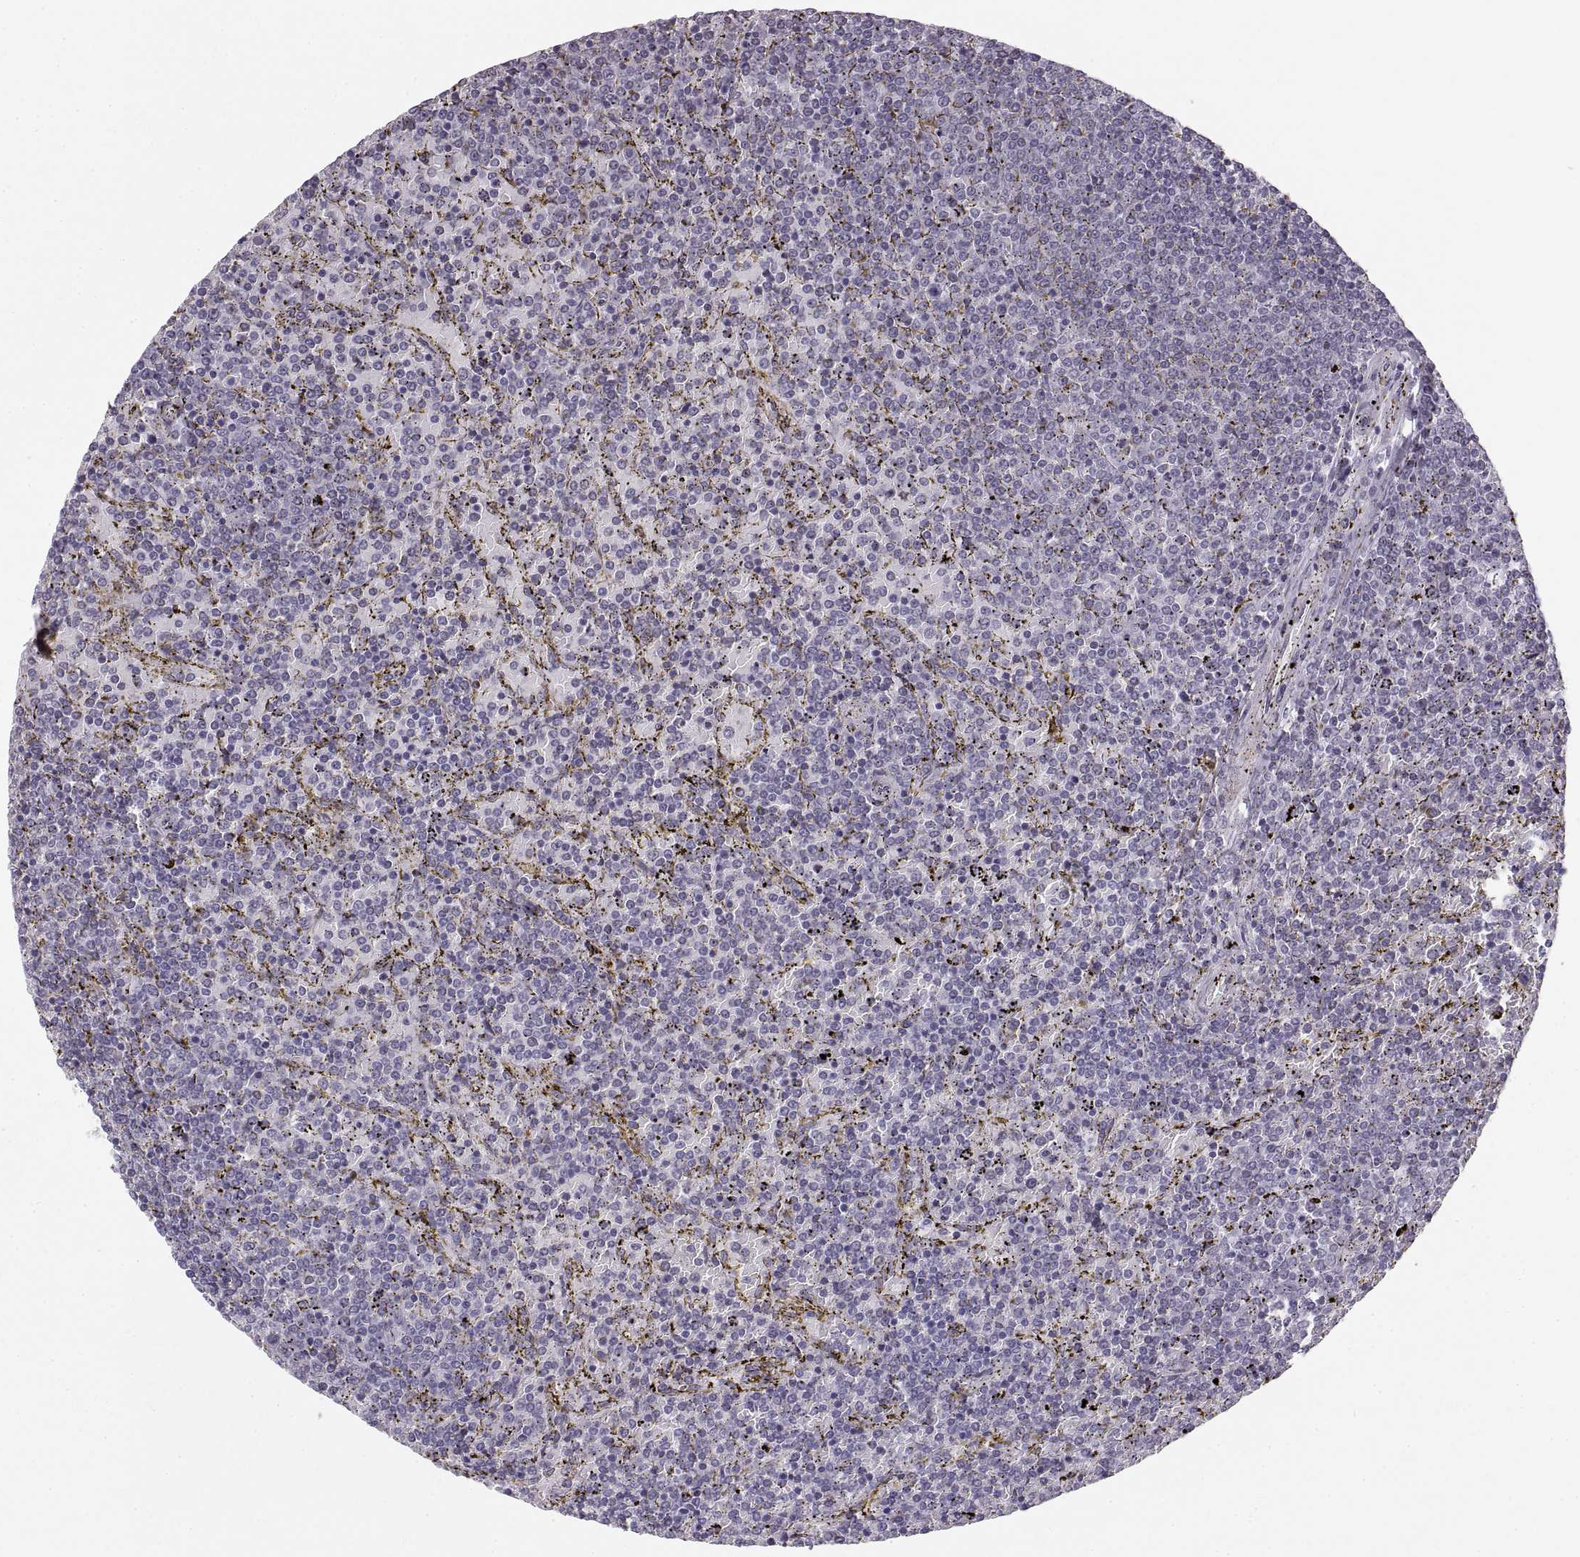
{"staining": {"intensity": "negative", "quantity": "none", "location": "none"}, "tissue": "lymphoma", "cell_type": "Tumor cells", "image_type": "cancer", "snomed": [{"axis": "morphology", "description": "Malignant lymphoma, non-Hodgkin's type, Low grade"}, {"axis": "topography", "description": "Spleen"}], "caption": "Micrograph shows no protein staining in tumor cells of lymphoma tissue. (Immunohistochemistry, brightfield microscopy, high magnification).", "gene": "NANOS3", "patient": {"sex": "female", "age": 77}}